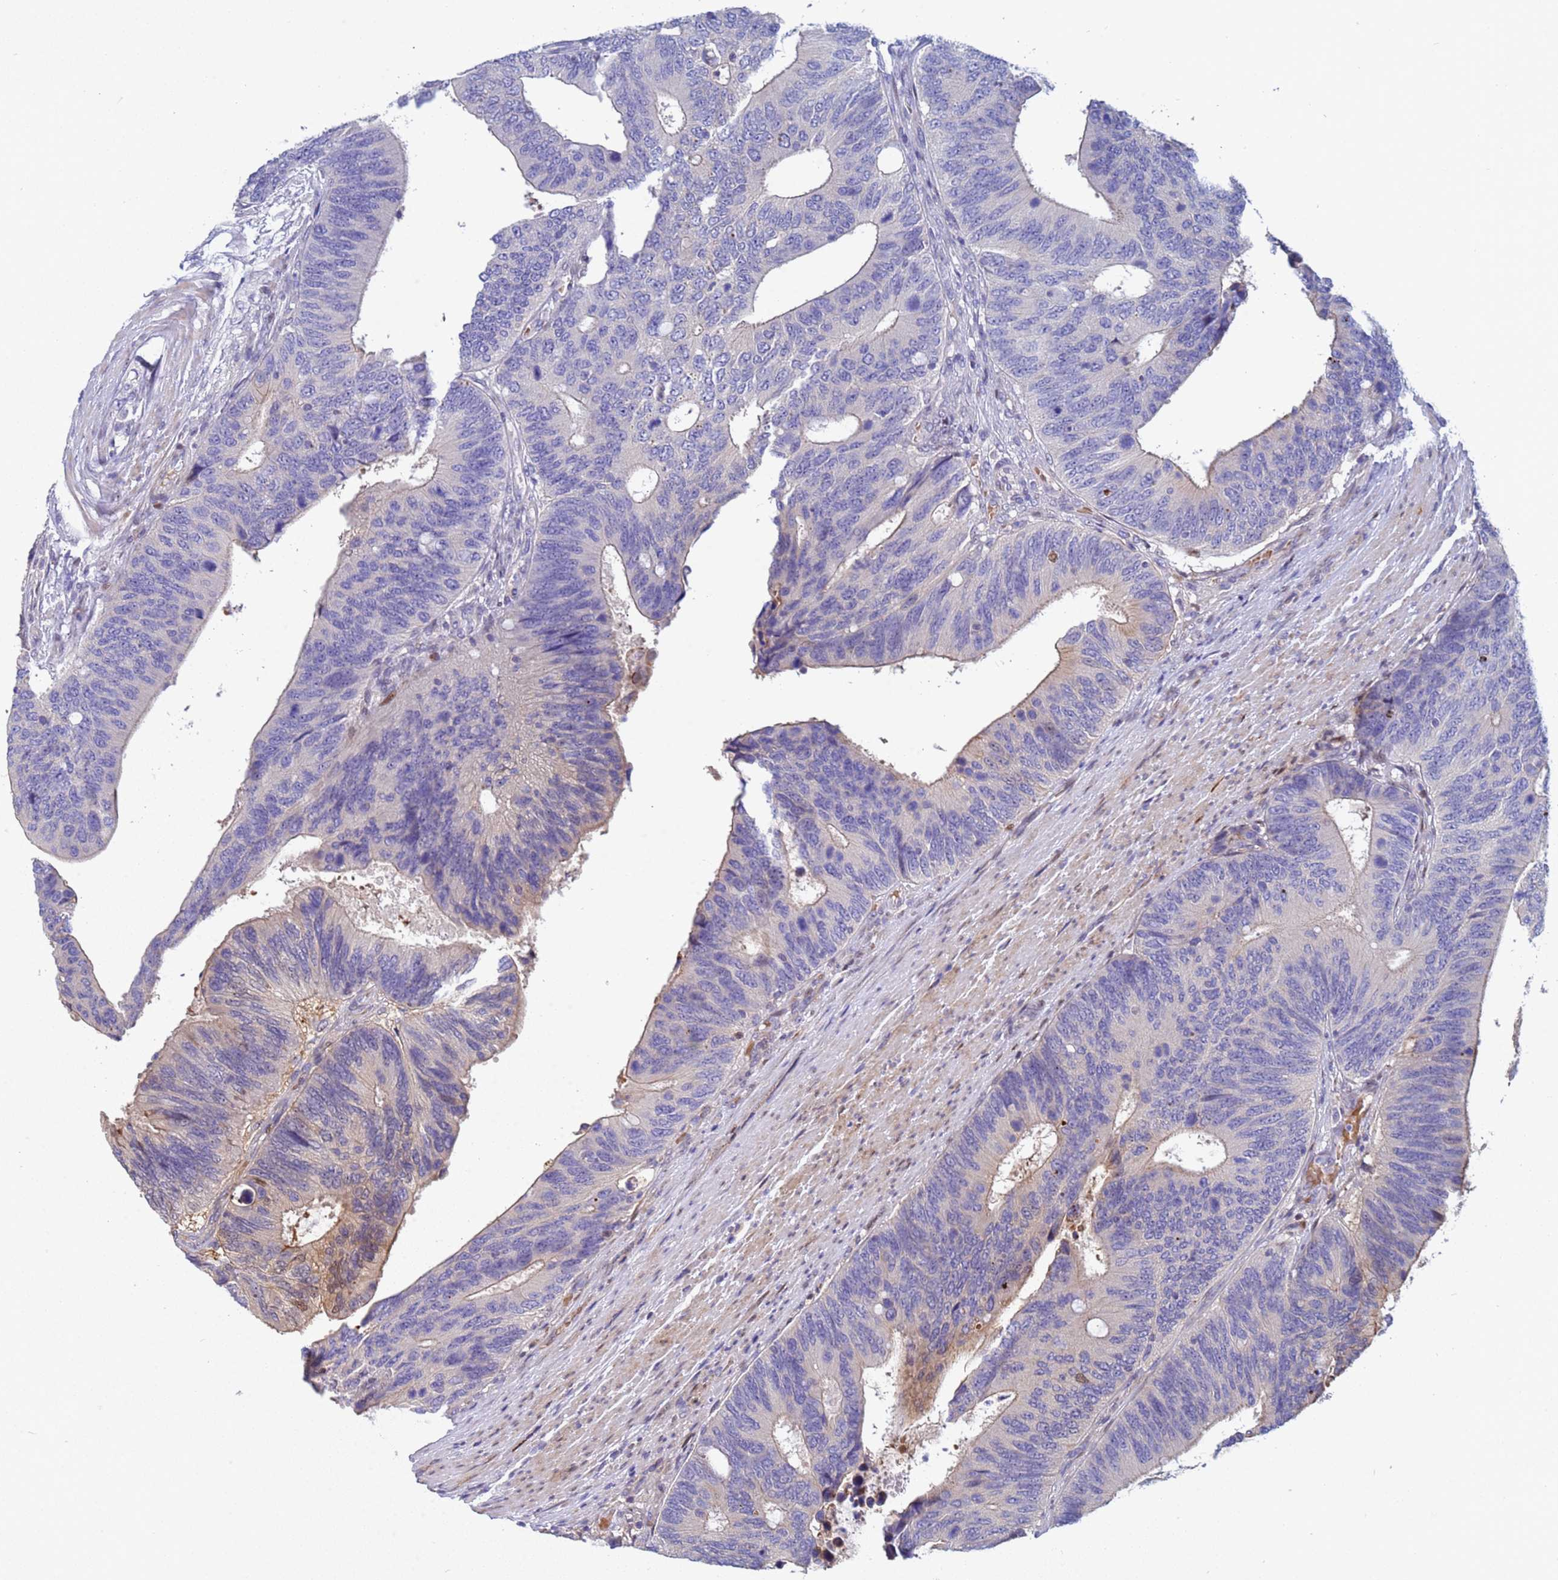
{"staining": {"intensity": "weak", "quantity": "<25%", "location": "cytoplasmic/membranous"}, "tissue": "colorectal cancer", "cell_type": "Tumor cells", "image_type": "cancer", "snomed": [{"axis": "morphology", "description": "Adenocarcinoma, NOS"}, {"axis": "topography", "description": "Colon"}], "caption": "Immunohistochemistry image of human colorectal adenocarcinoma stained for a protein (brown), which exhibits no staining in tumor cells.", "gene": "PPP6R1", "patient": {"sex": "male", "age": 87}}